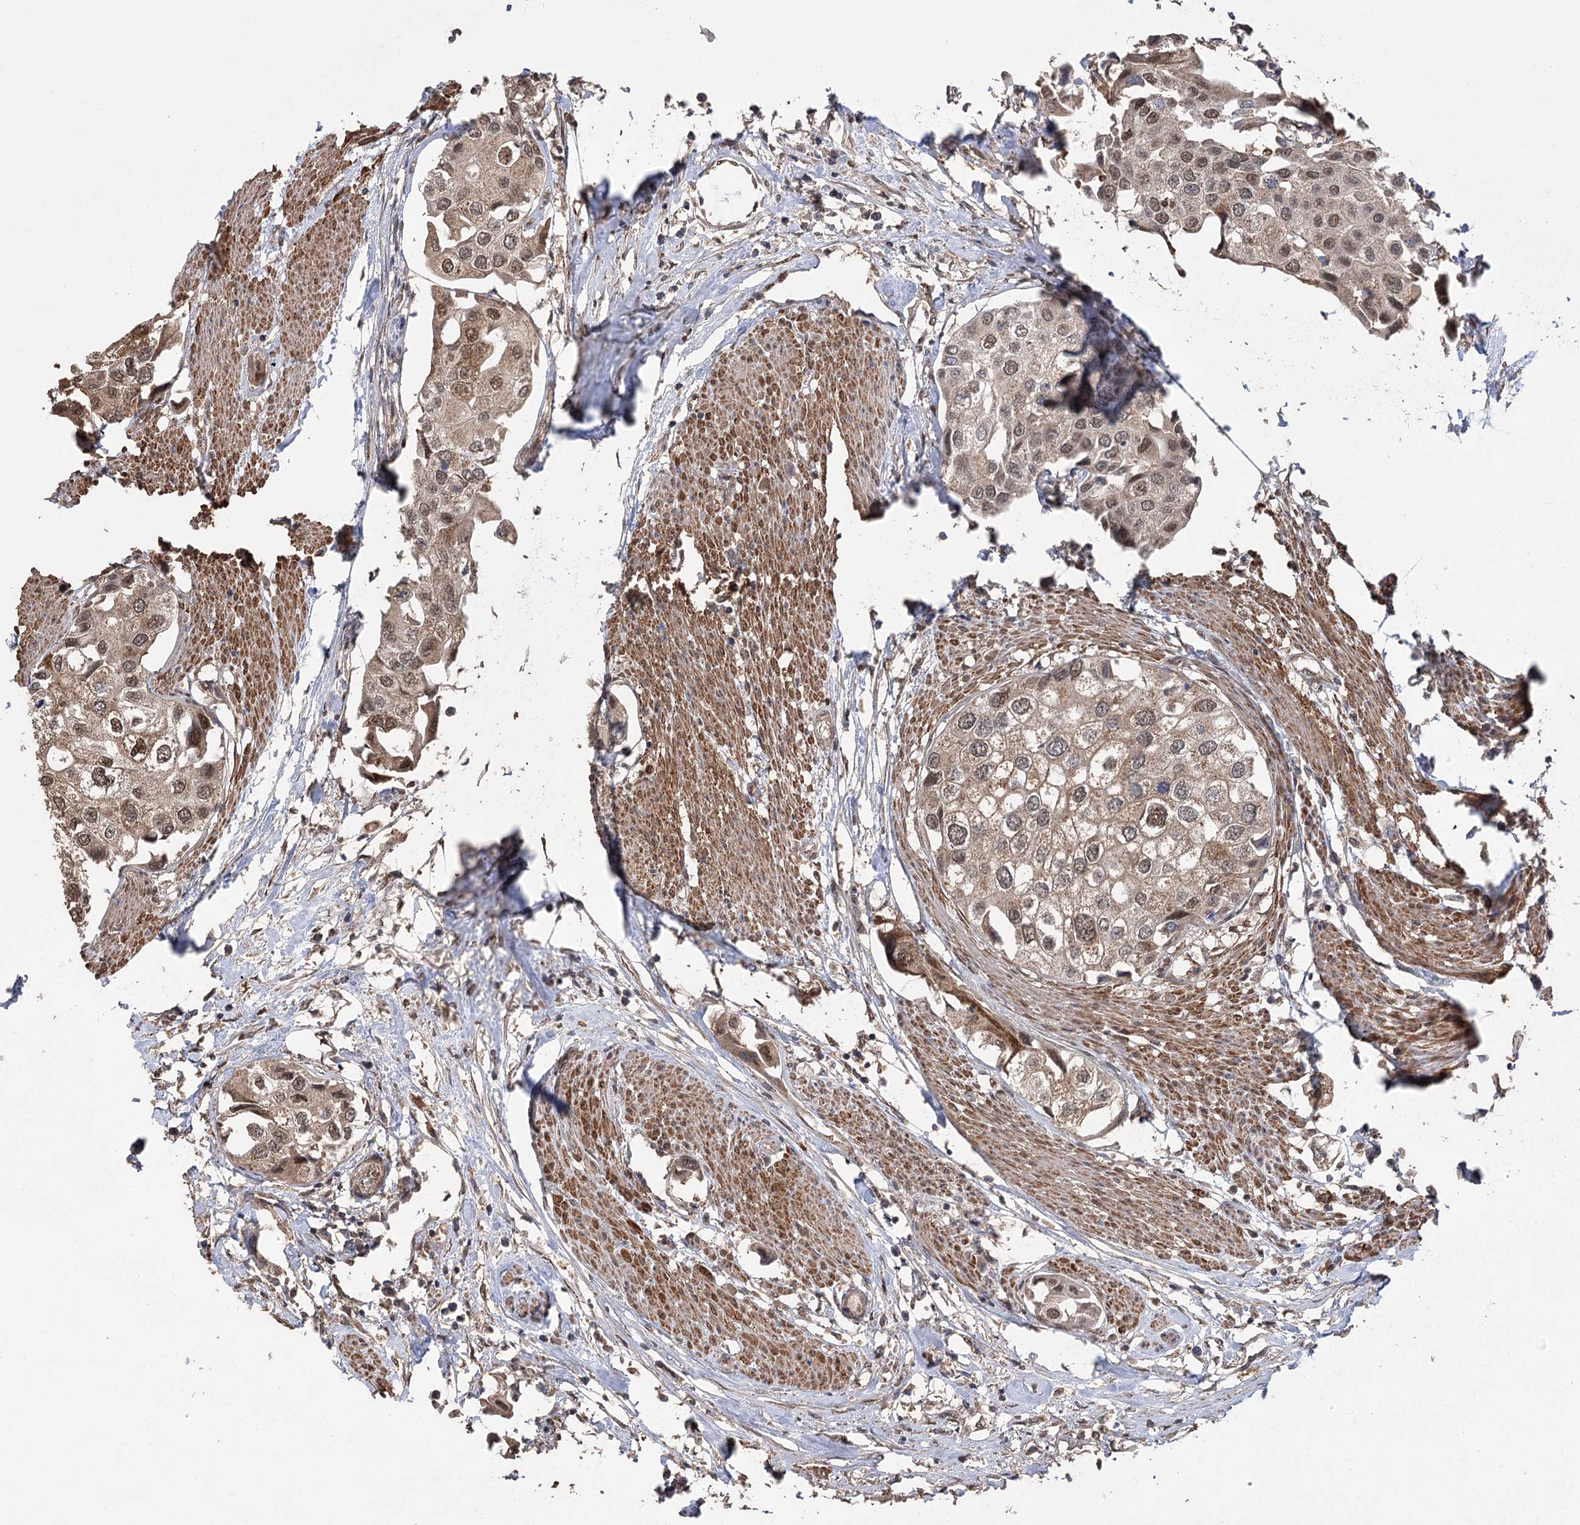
{"staining": {"intensity": "moderate", "quantity": ">75%", "location": "cytoplasmic/membranous,nuclear"}, "tissue": "urothelial cancer", "cell_type": "Tumor cells", "image_type": "cancer", "snomed": [{"axis": "morphology", "description": "Urothelial carcinoma, High grade"}, {"axis": "topography", "description": "Urinary bladder"}], "caption": "Urothelial carcinoma (high-grade) stained with DAB (3,3'-diaminobenzidine) immunohistochemistry (IHC) shows medium levels of moderate cytoplasmic/membranous and nuclear positivity in approximately >75% of tumor cells.", "gene": "TENM2", "patient": {"sex": "male", "age": 64}}